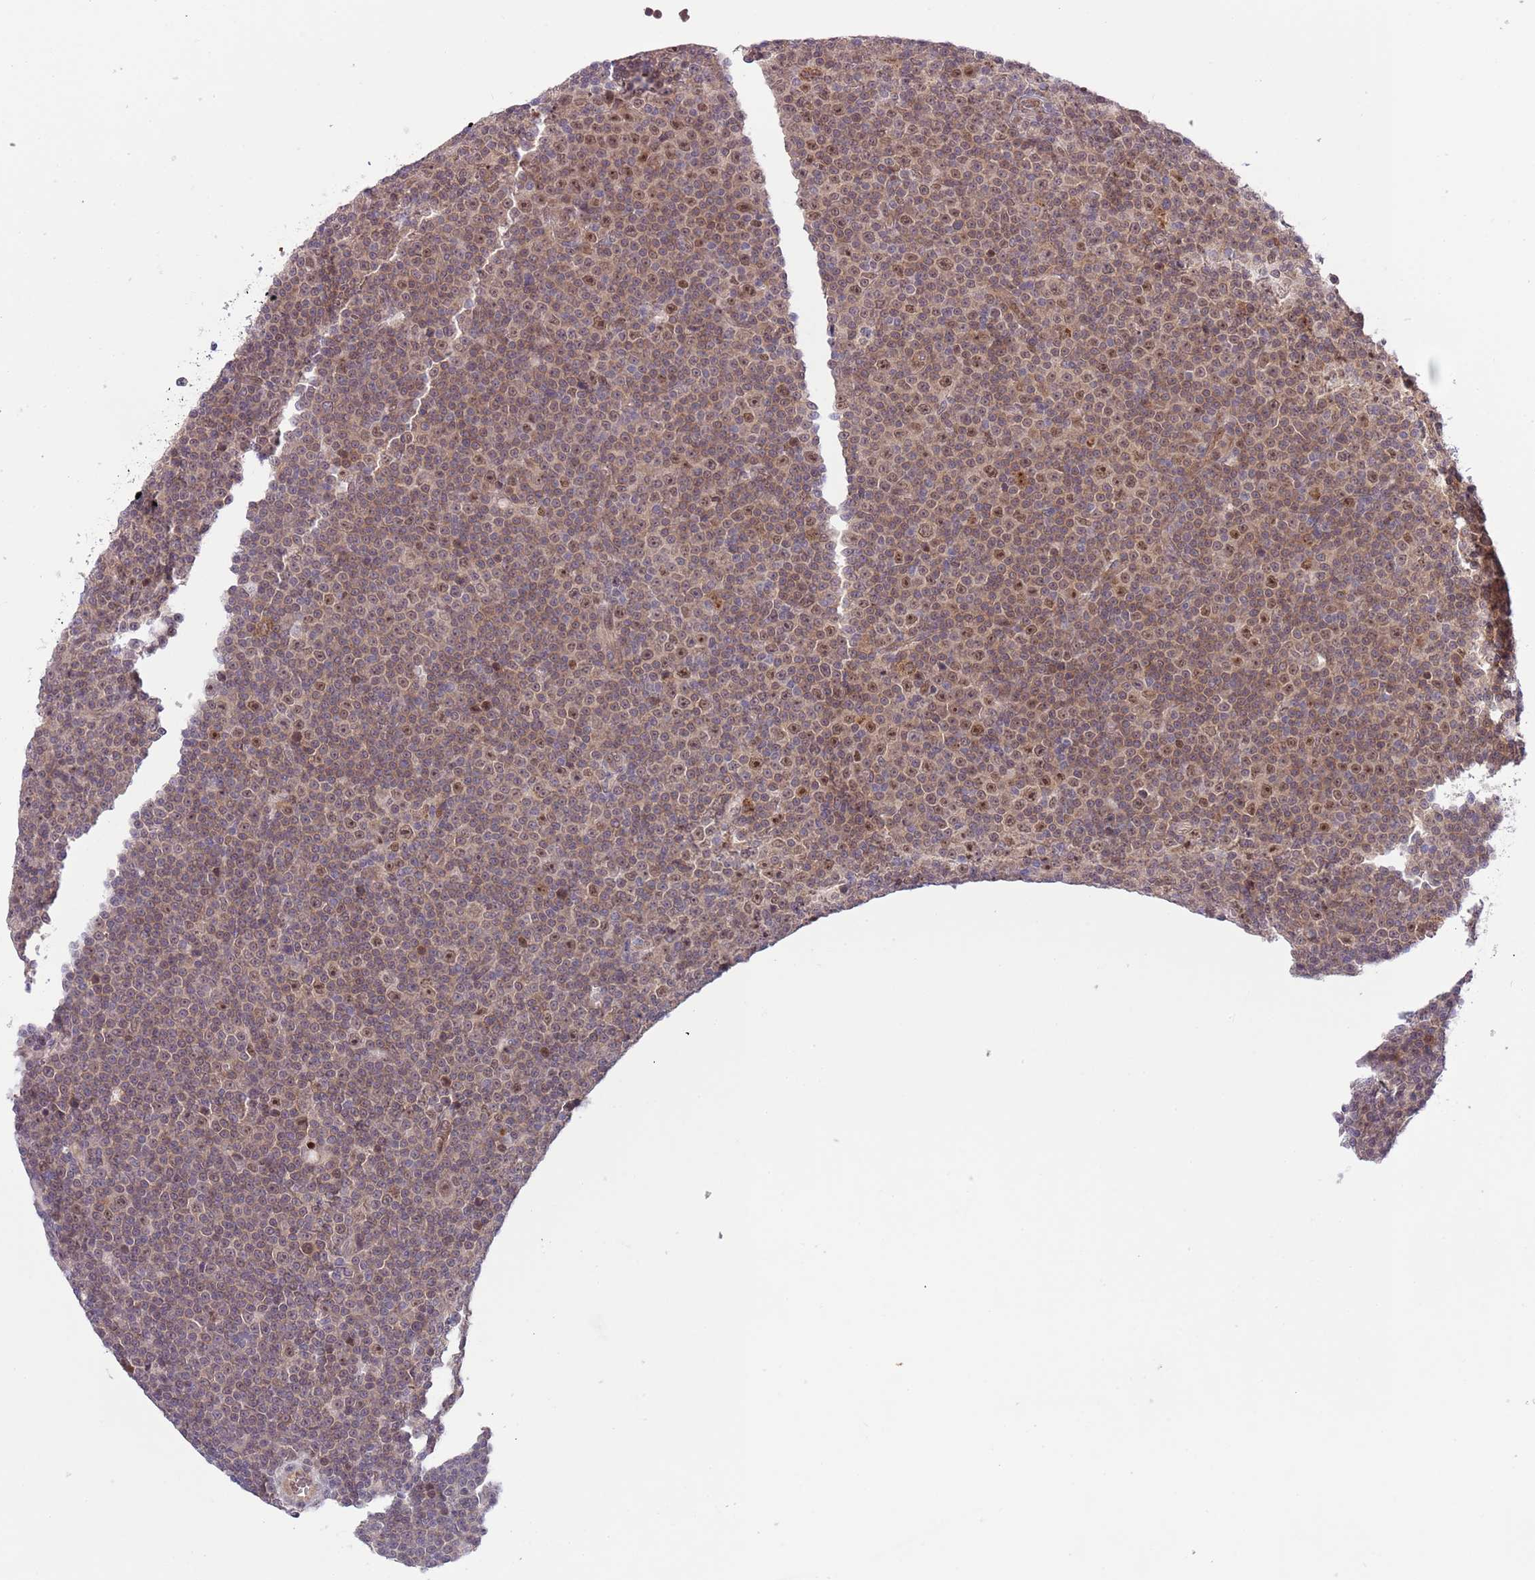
{"staining": {"intensity": "moderate", "quantity": ">75%", "location": "cytoplasmic/membranous,nuclear"}, "tissue": "lymphoma", "cell_type": "Tumor cells", "image_type": "cancer", "snomed": [{"axis": "morphology", "description": "Malignant lymphoma, non-Hodgkin's type, Low grade"}, {"axis": "topography", "description": "Lymph node"}], "caption": "Lymphoma stained with DAB (3,3'-diaminobenzidine) IHC exhibits medium levels of moderate cytoplasmic/membranous and nuclear expression in approximately >75% of tumor cells.", "gene": "CHD1", "patient": {"sex": "female", "age": 67}}